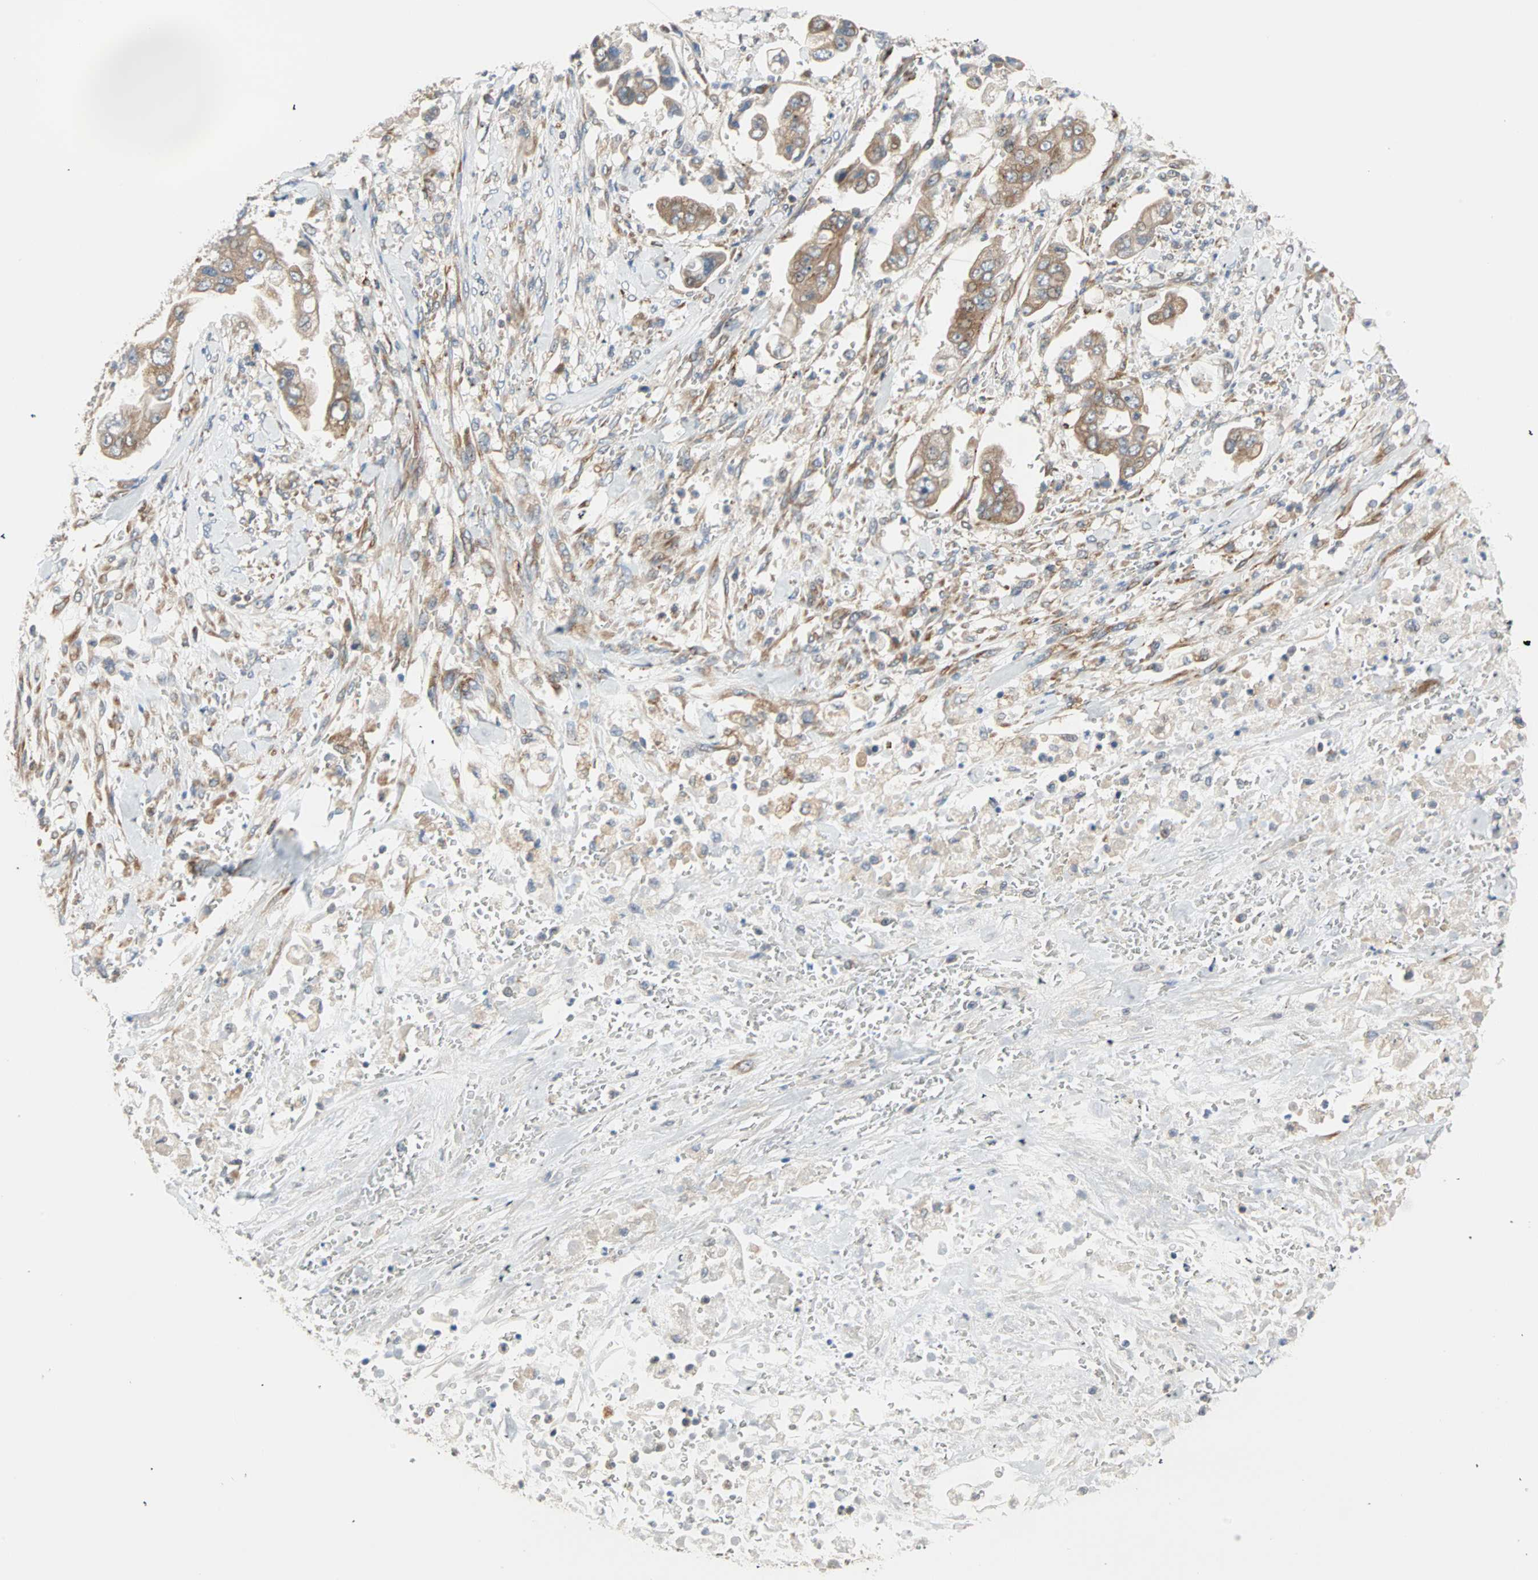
{"staining": {"intensity": "moderate", "quantity": ">75%", "location": "cytoplasmic/membranous"}, "tissue": "stomach cancer", "cell_type": "Tumor cells", "image_type": "cancer", "snomed": [{"axis": "morphology", "description": "Adenocarcinoma, NOS"}, {"axis": "topography", "description": "Stomach"}], "caption": "The micrograph reveals immunohistochemical staining of stomach cancer. There is moderate cytoplasmic/membranous expression is appreciated in about >75% of tumor cells.", "gene": "SAR1A", "patient": {"sex": "male", "age": 62}}